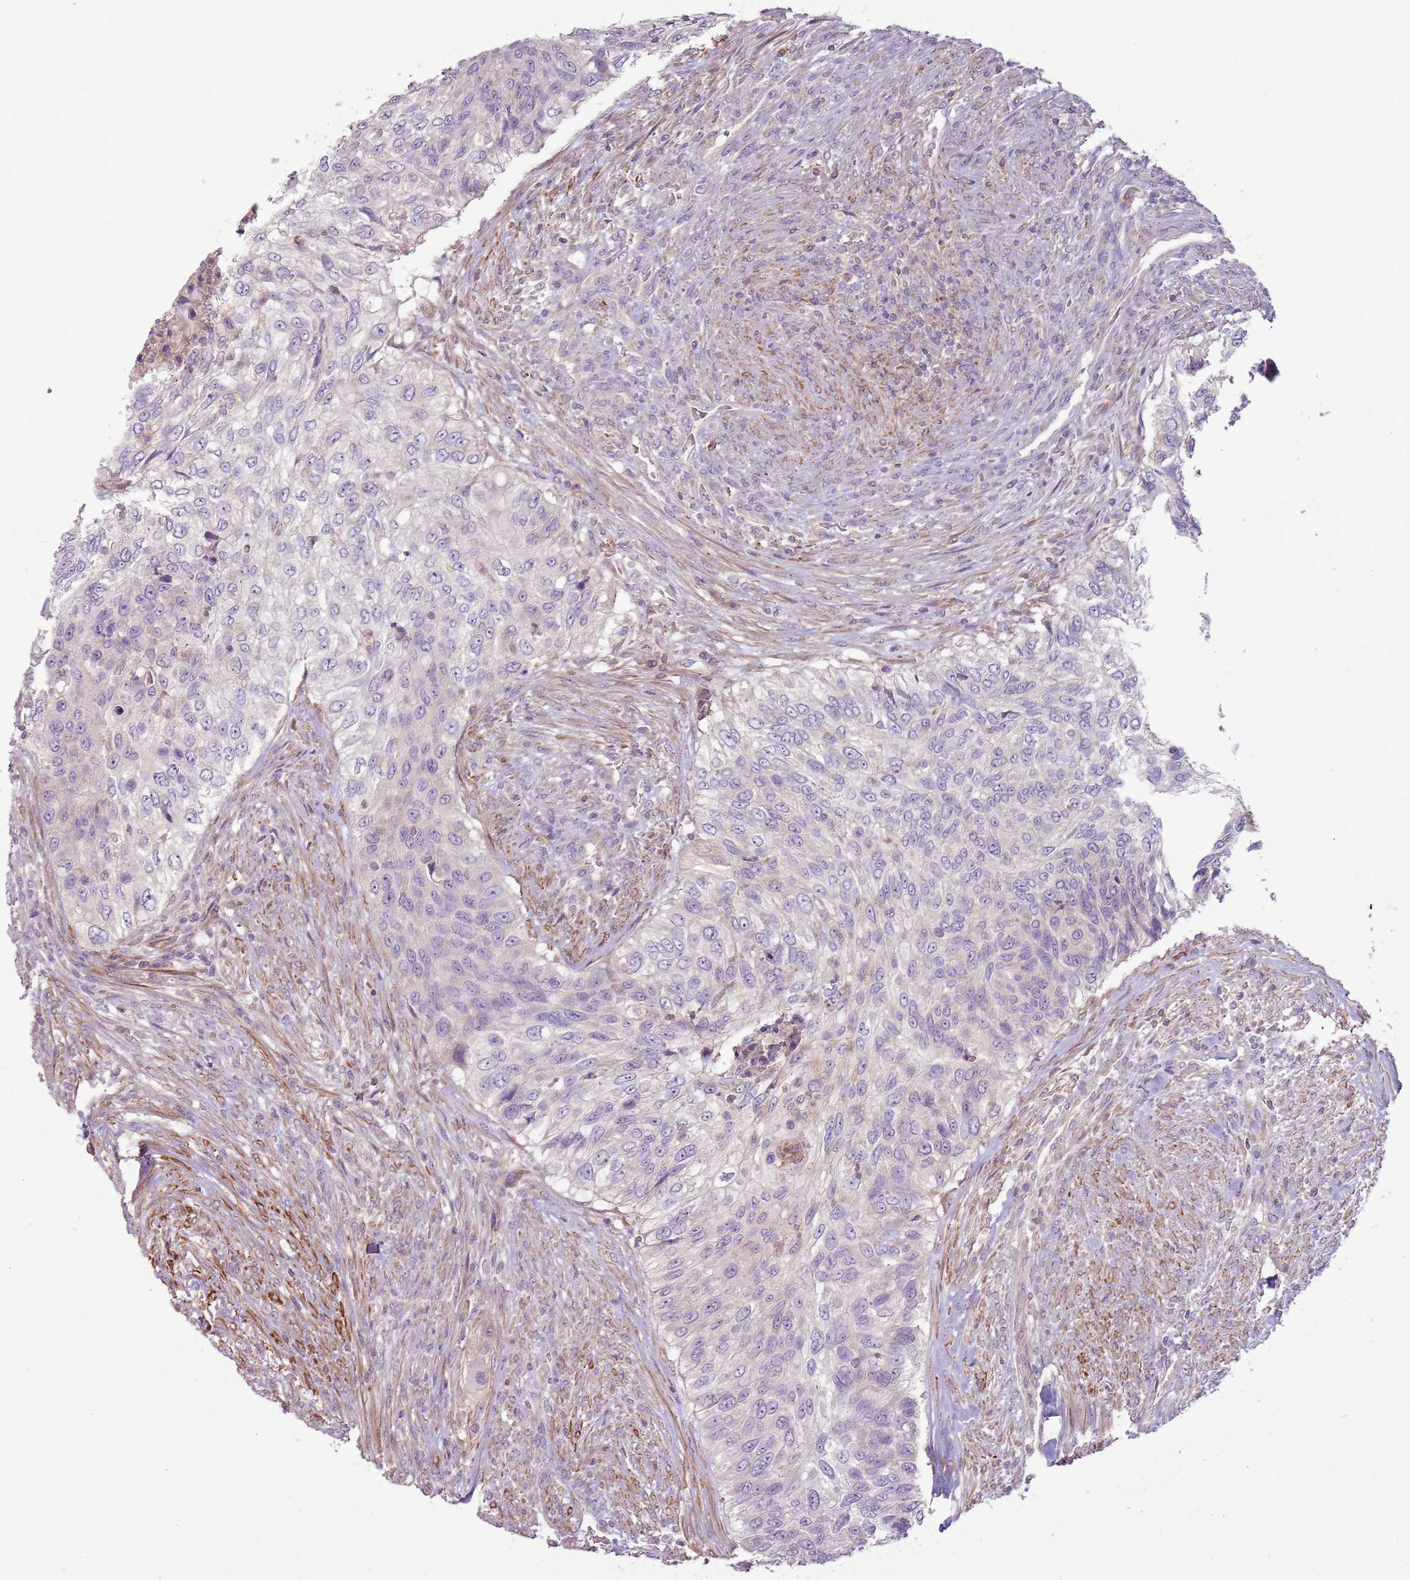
{"staining": {"intensity": "negative", "quantity": "none", "location": "none"}, "tissue": "urothelial cancer", "cell_type": "Tumor cells", "image_type": "cancer", "snomed": [{"axis": "morphology", "description": "Urothelial carcinoma, High grade"}, {"axis": "topography", "description": "Urinary bladder"}], "caption": "Urothelial carcinoma (high-grade) was stained to show a protein in brown. There is no significant expression in tumor cells.", "gene": "DTD2", "patient": {"sex": "female", "age": 60}}